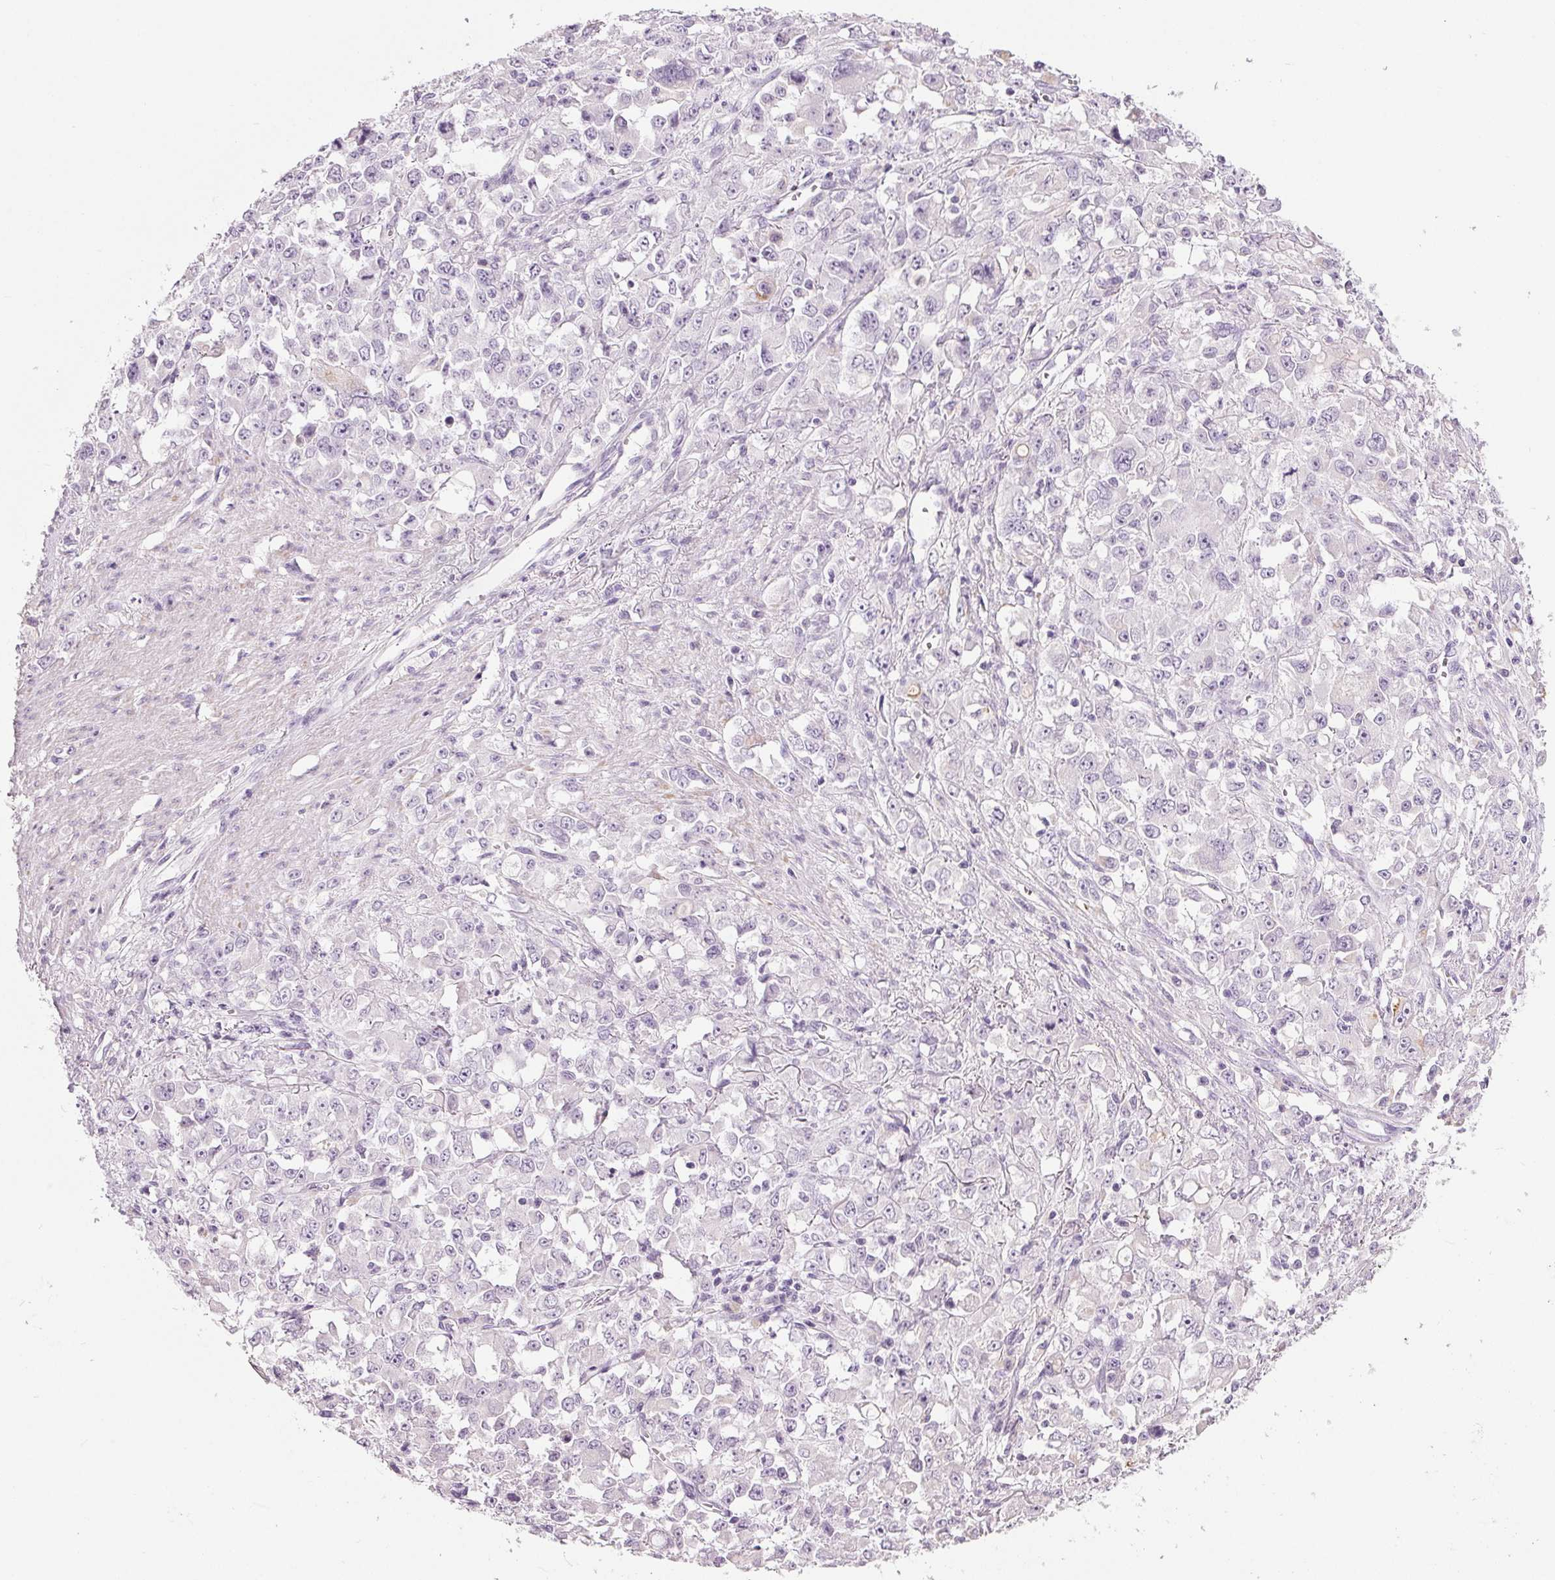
{"staining": {"intensity": "negative", "quantity": "none", "location": "none"}, "tissue": "stomach cancer", "cell_type": "Tumor cells", "image_type": "cancer", "snomed": [{"axis": "morphology", "description": "Adenocarcinoma, NOS"}, {"axis": "topography", "description": "Stomach"}], "caption": "A histopathology image of human stomach cancer is negative for staining in tumor cells.", "gene": "MISP", "patient": {"sex": "female", "age": 76}}